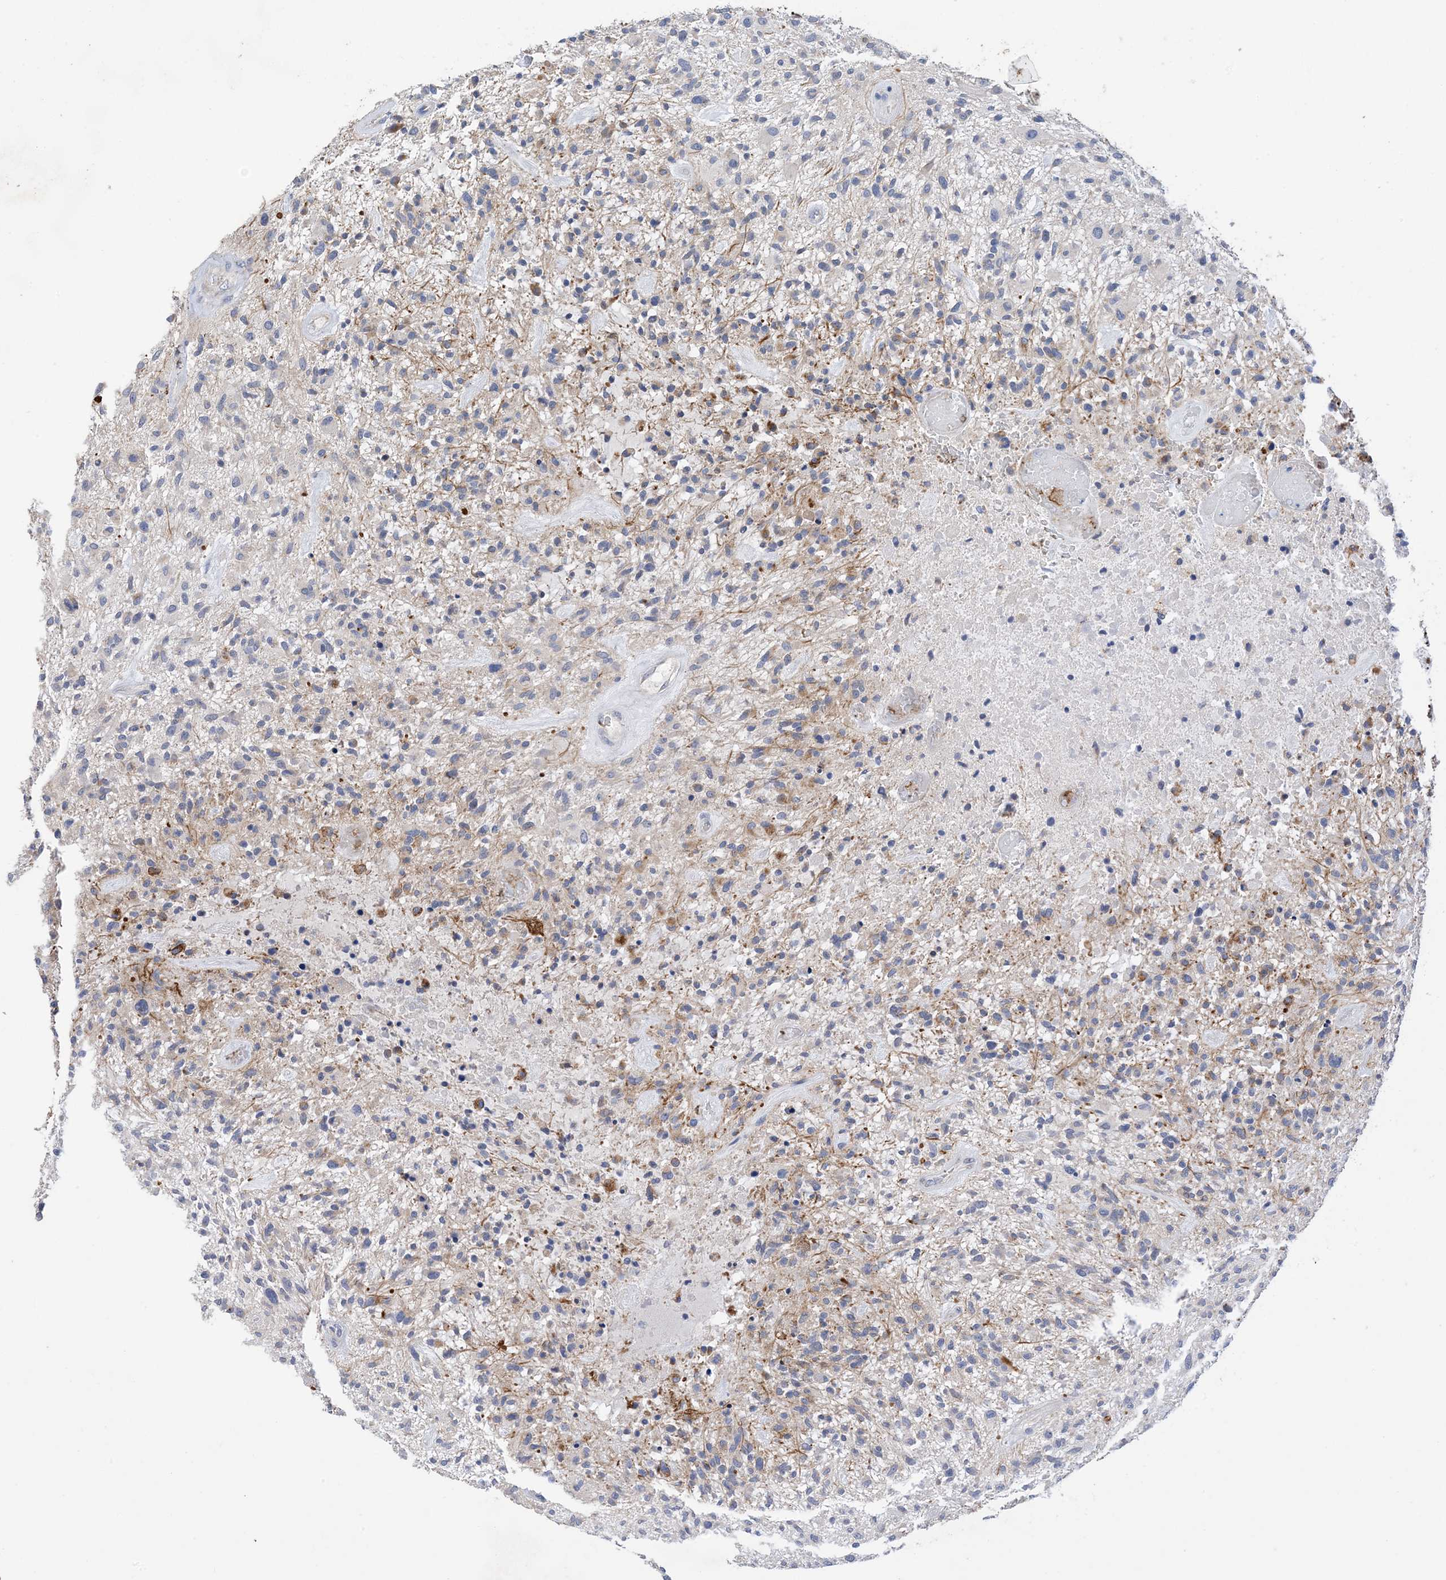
{"staining": {"intensity": "negative", "quantity": "none", "location": "none"}, "tissue": "glioma", "cell_type": "Tumor cells", "image_type": "cancer", "snomed": [{"axis": "morphology", "description": "Glioma, malignant, High grade"}, {"axis": "topography", "description": "Brain"}], "caption": "Glioma was stained to show a protein in brown. There is no significant expression in tumor cells.", "gene": "PLK4", "patient": {"sex": "male", "age": 47}}